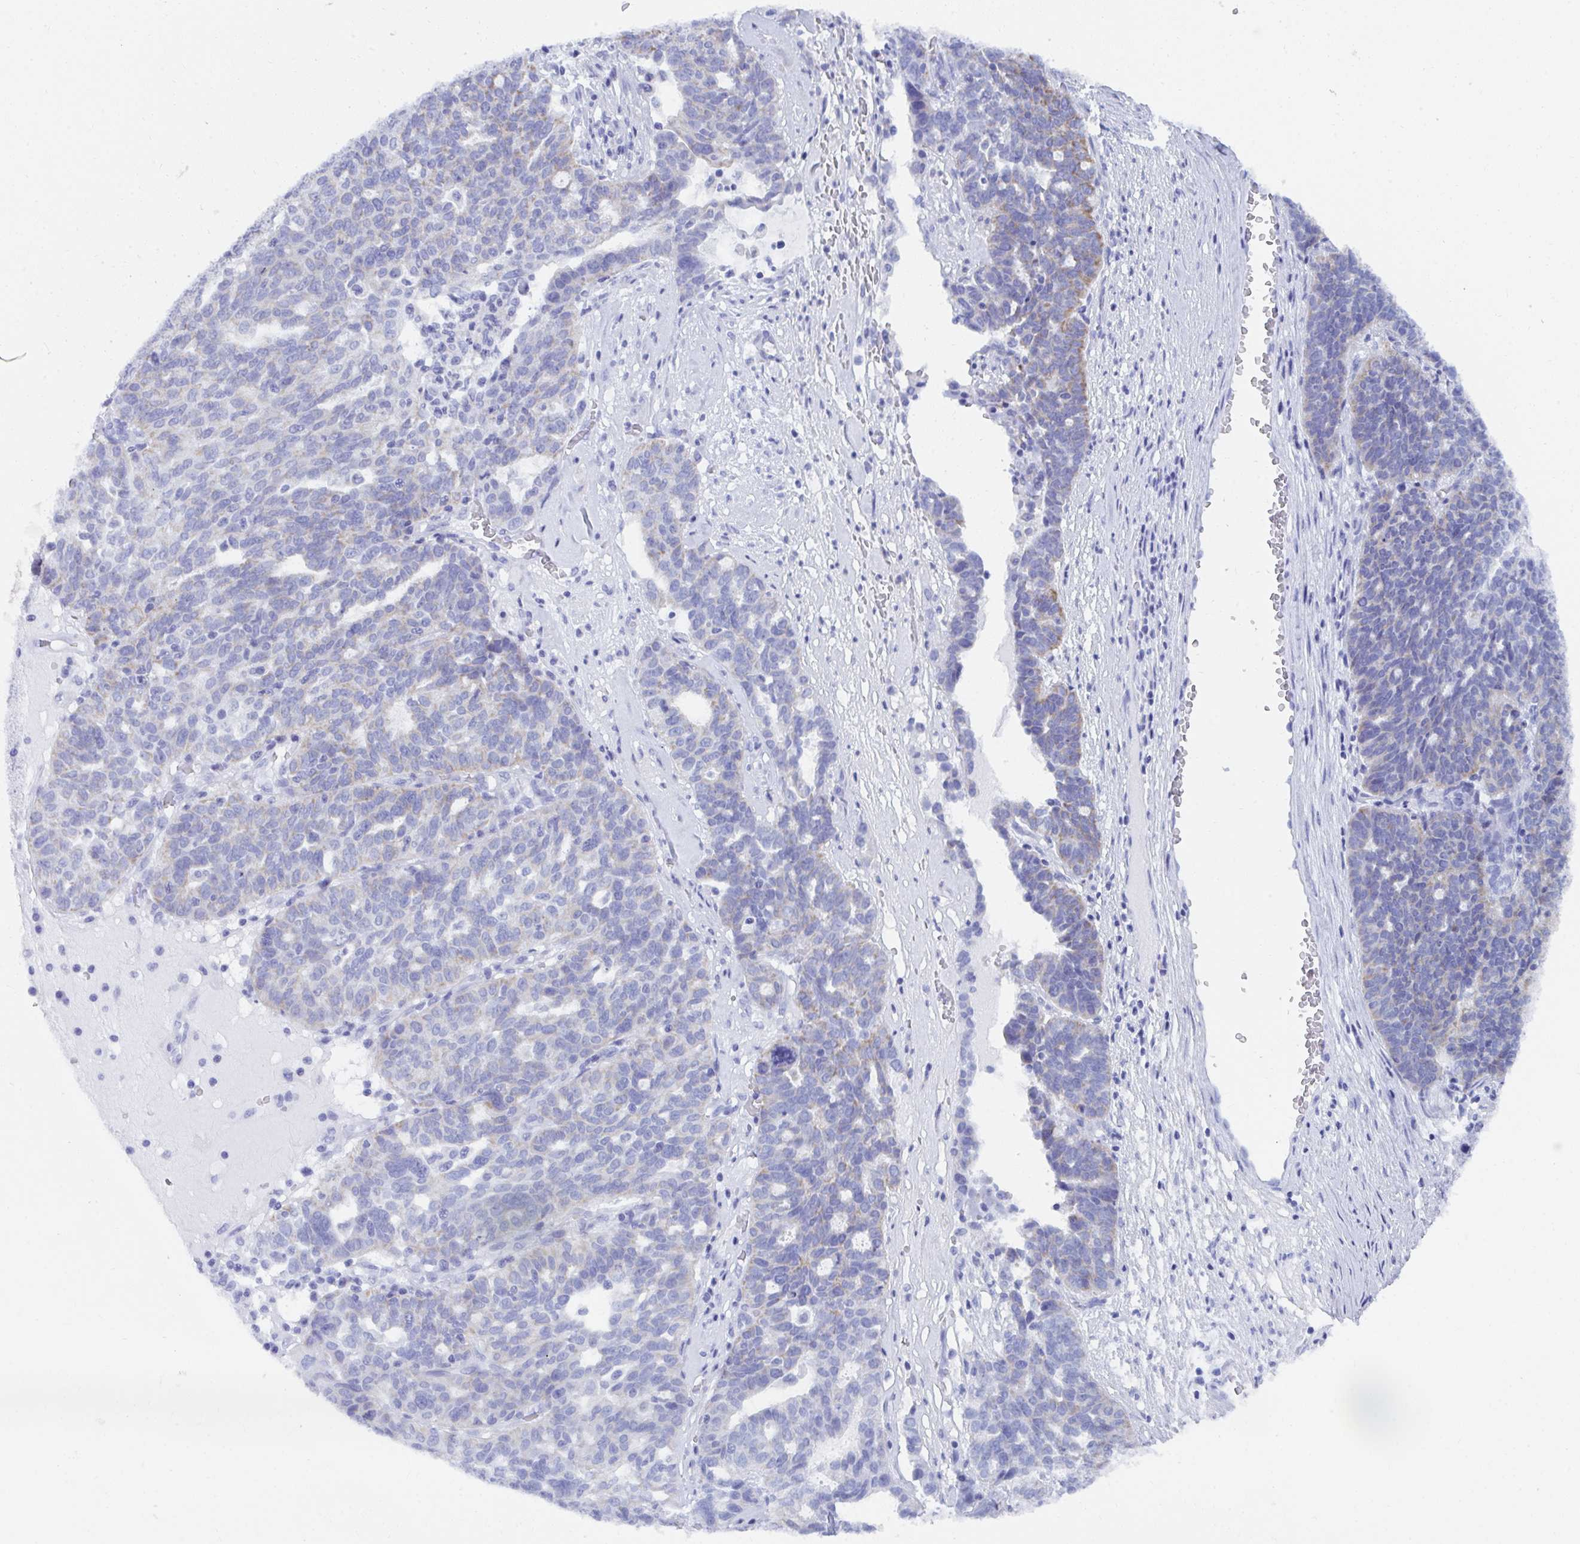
{"staining": {"intensity": "moderate", "quantity": "<25%", "location": "cytoplasmic/membranous"}, "tissue": "ovarian cancer", "cell_type": "Tumor cells", "image_type": "cancer", "snomed": [{"axis": "morphology", "description": "Cystadenocarcinoma, serous, NOS"}, {"axis": "topography", "description": "Ovary"}], "caption": "Immunohistochemical staining of serous cystadenocarcinoma (ovarian) demonstrates low levels of moderate cytoplasmic/membranous protein expression in about <25% of tumor cells. (Brightfield microscopy of DAB IHC at high magnification).", "gene": "PC", "patient": {"sex": "female", "age": 59}}